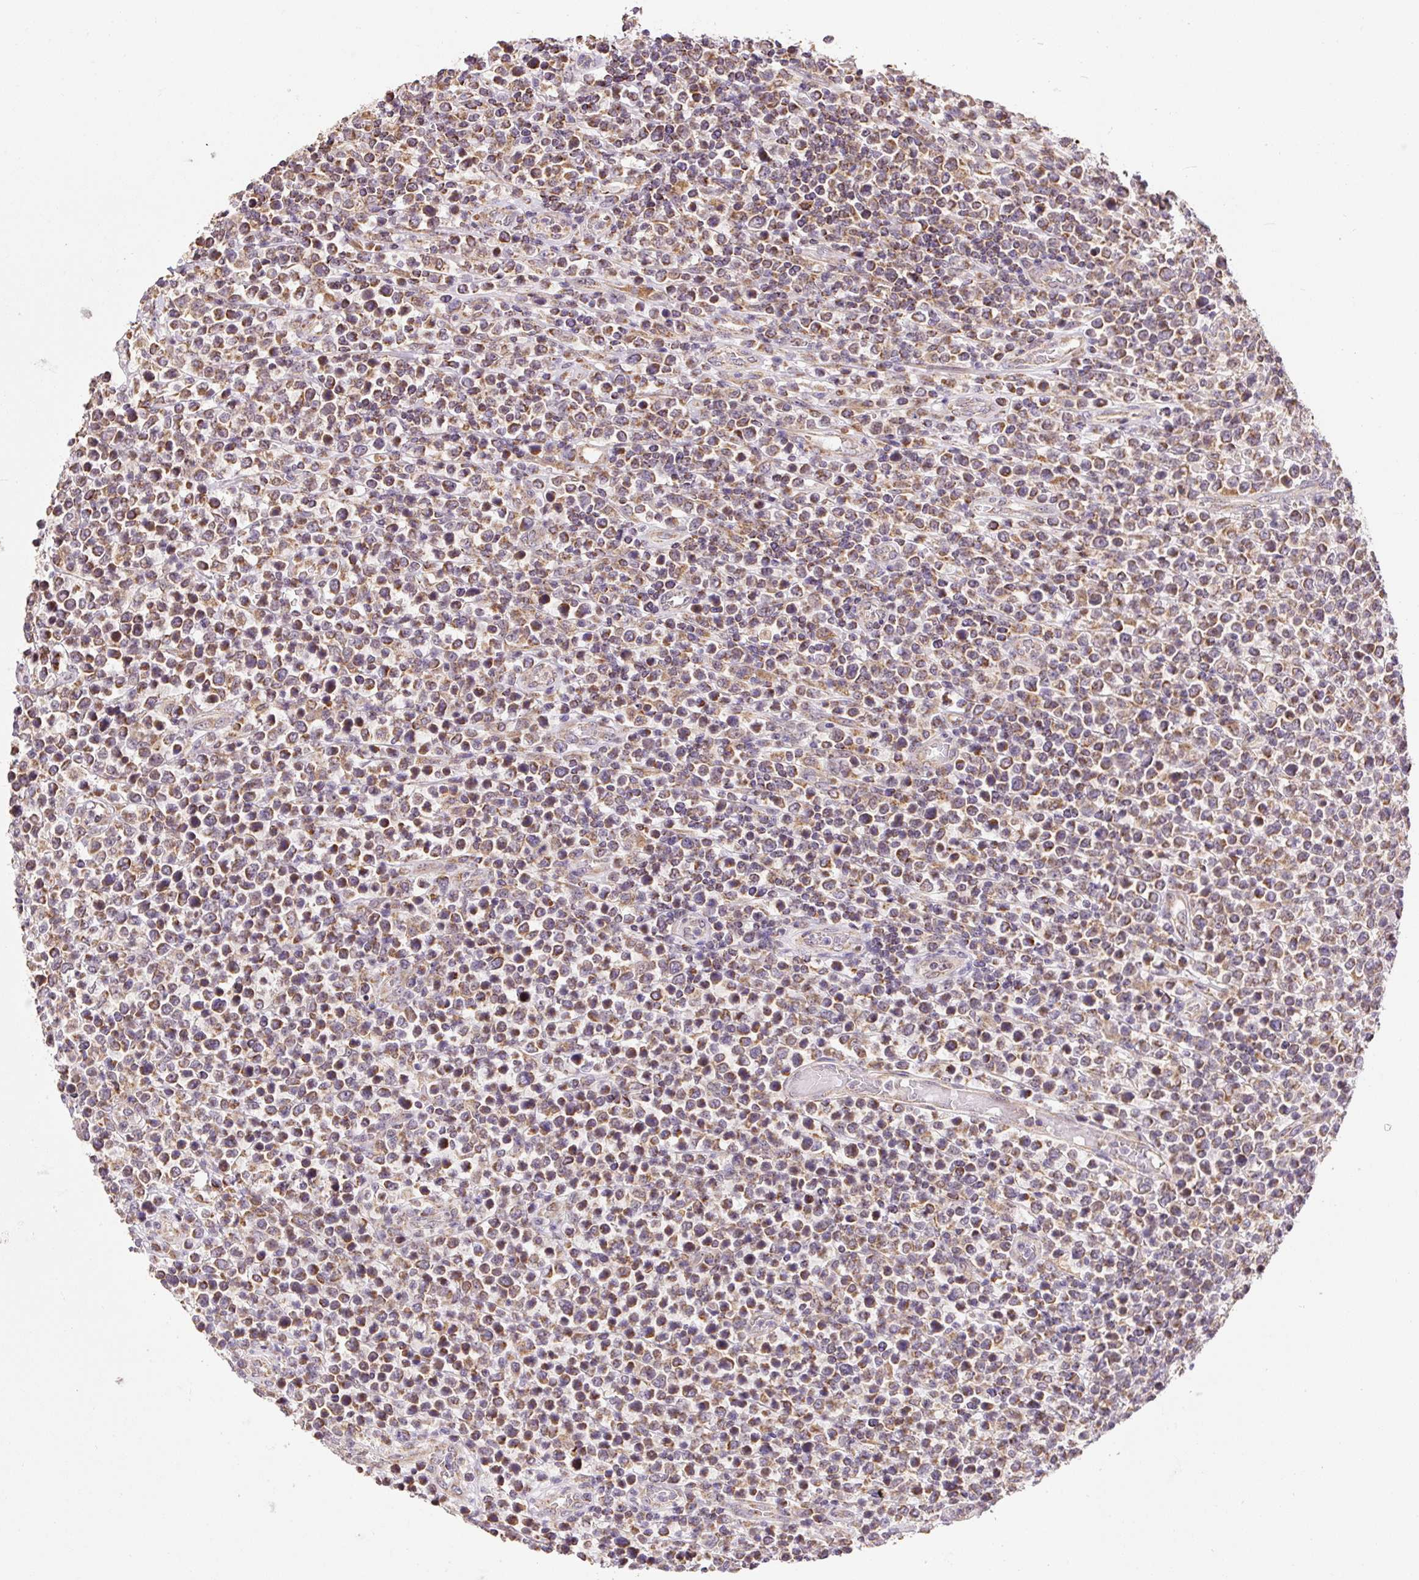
{"staining": {"intensity": "moderate", "quantity": ">75%", "location": "cytoplasmic/membranous"}, "tissue": "lymphoma", "cell_type": "Tumor cells", "image_type": "cancer", "snomed": [{"axis": "morphology", "description": "Malignant lymphoma, non-Hodgkin's type, High grade"}, {"axis": "topography", "description": "Soft tissue"}], "caption": "The photomicrograph demonstrates immunohistochemical staining of high-grade malignant lymphoma, non-Hodgkin's type. There is moderate cytoplasmic/membranous expression is seen in about >75% of tumor cells. Immunohistochemistry stains the protein of interest in brown and the nuclei are stained blue.", "gene": "MFSD9", "patient": {"sex": "female", "age": 56}}